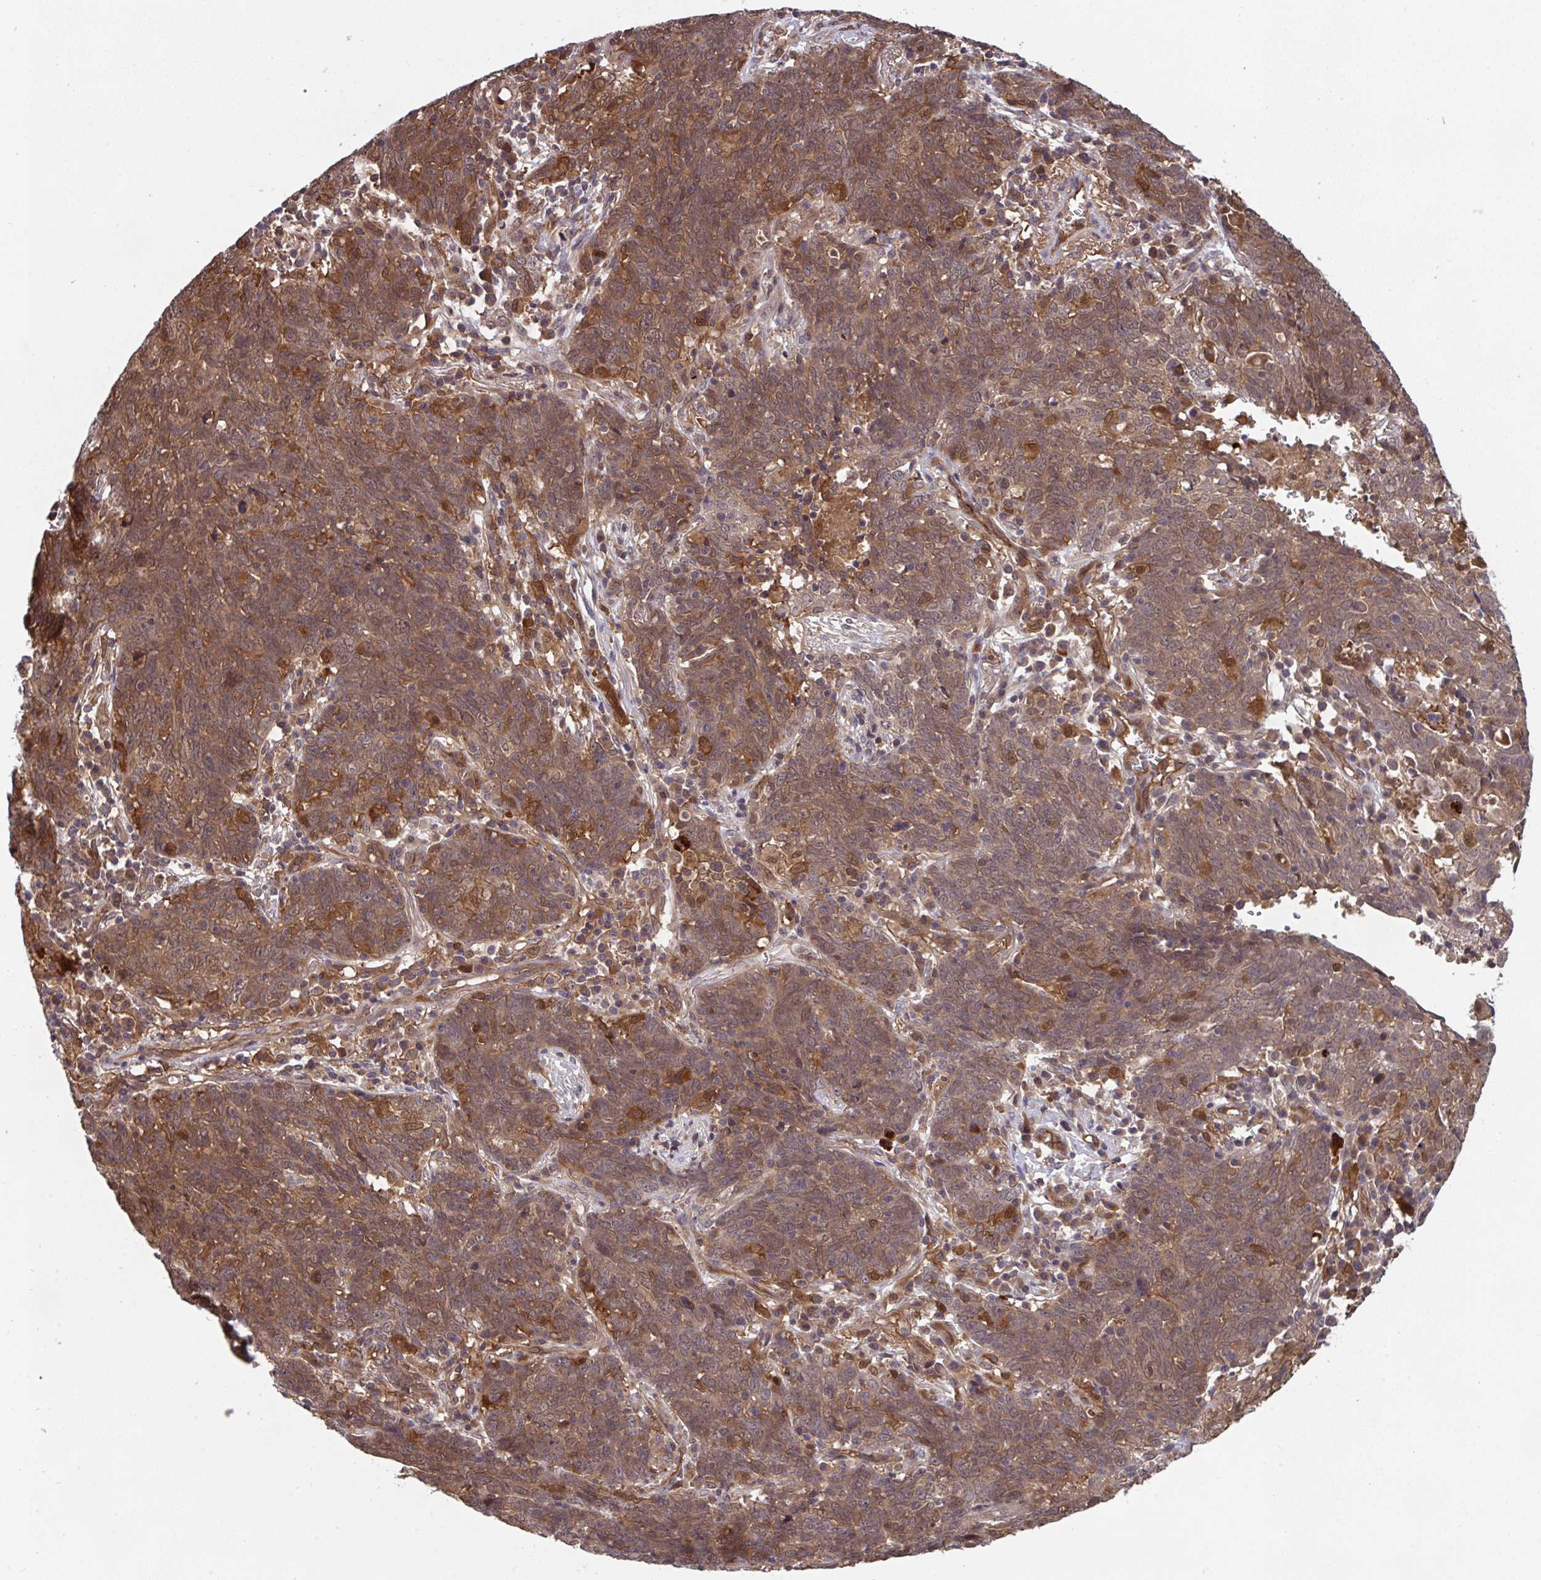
{"staining": {"intensity": "moderate", "quantity": ">75%", "location": "cytoplasmic/membranous,nuclear"}, "tissue": "lung cancer", "cell_type": "Tumor cells", "image_type": "cancer", "snomed": [{"axis": "morphology", "description": "Squamous cell carcinoma, NOS"}, {"axis": "topography", "description": "Lung"}], "caption": "Immunohistochemical staining of human squamous cell carcinoma (lung) shows moderate cytoplasmic/membranous and nuclear protein expression in about >75% of tumor cells. (DAB (3,3'-diaminobenzidine) IHC, brown staining for protein, blue staining for nuclei).", "gene": "TIGAR", "patient": {"sex": "female", "age": 72}}